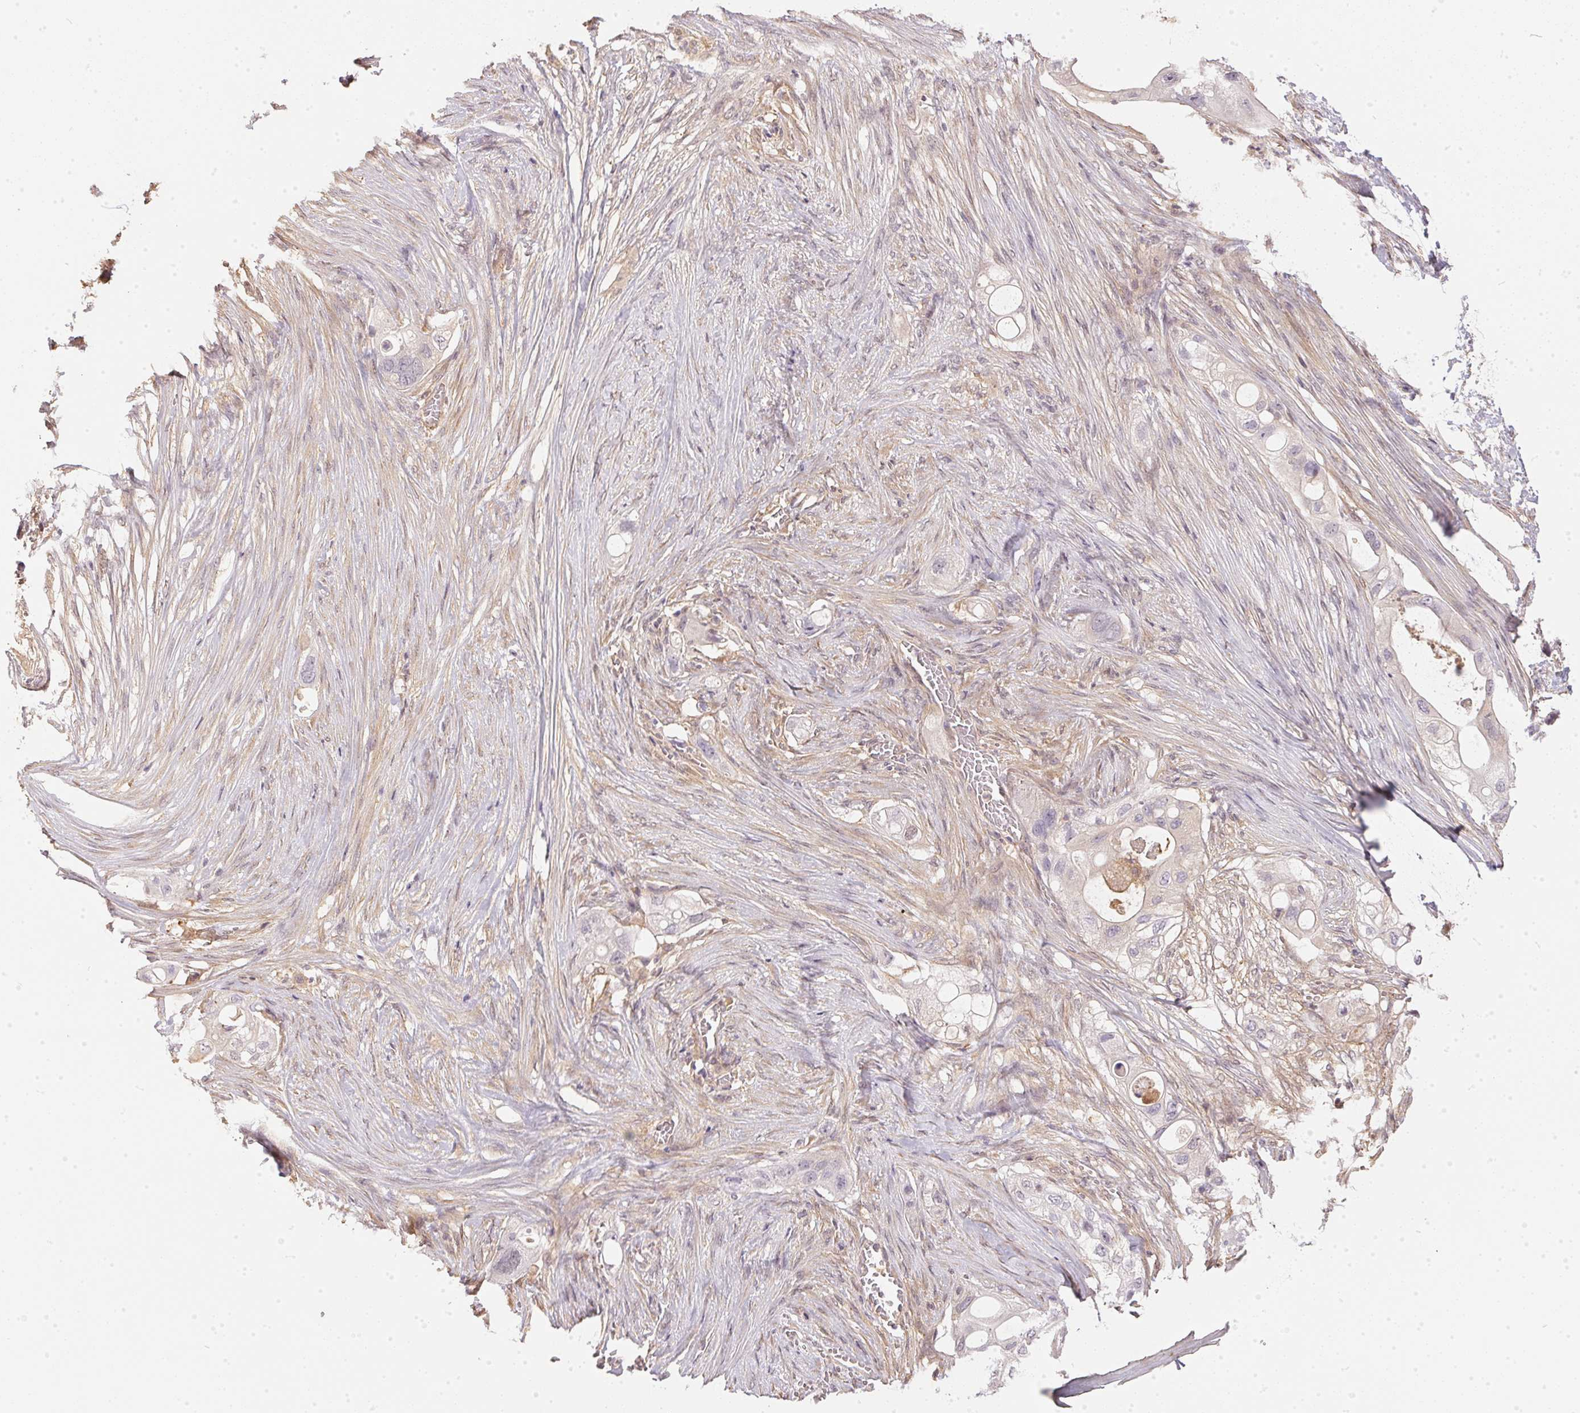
{"staining": {"intensity": "negative", "quantity": "none", "location": "none"}, "tissue": "pancreatic cancer", "cell_type": "Tumor cells", "image_type": "cancer", "snomed": [{"axis": "morphology", "description": "Adenocarcinoma, NOS"}, {"axis": "topography", "description": "Pancreas"}], "caption": "The immunohistochemistry photomicrograph has no significant staining in tumor cells of pancreatic cancer (adenocarcinoma) tissue.", "gene": "BLMH", "patient": {"sex": "female", "age": 72}}